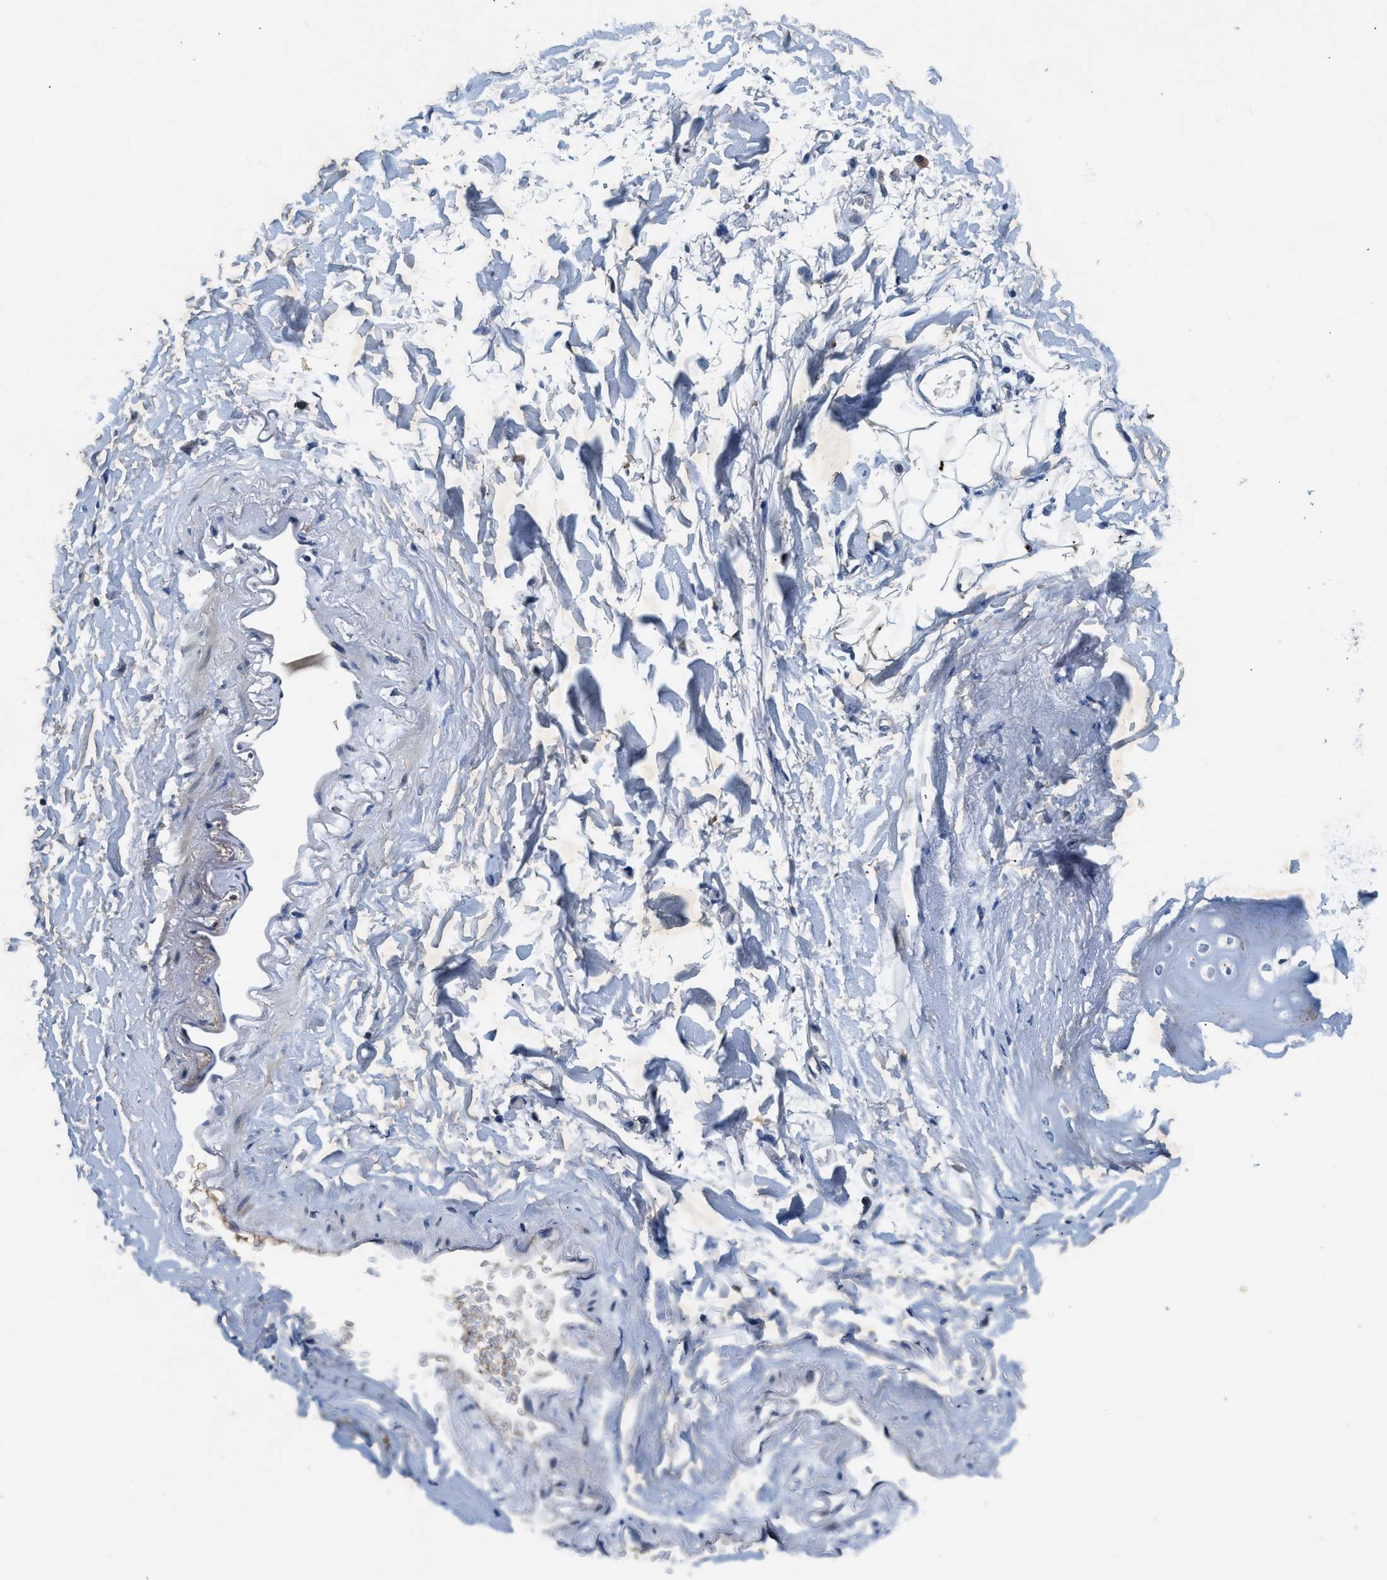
{"staining": {"intensity": "negative", "quantity": "none", "location": "none"}, "tissue": "adipose tissue", "cell_type": "Adipocytes", "image_type": "normal", "snomed": [{"axis": "morphology", "description": "Normal tissue, NOS"}, {"axis": "topography", "description": "Cartilage tissue"}, {"axis": "topography", "description": "Bronchus"}], "caption": "Immunohistochemical staining of normal adipose tissue demonstrates no significant staining in adipocytes.", "gene": "PAFAH2", "patient": {"sex": "female", "age": 73}}